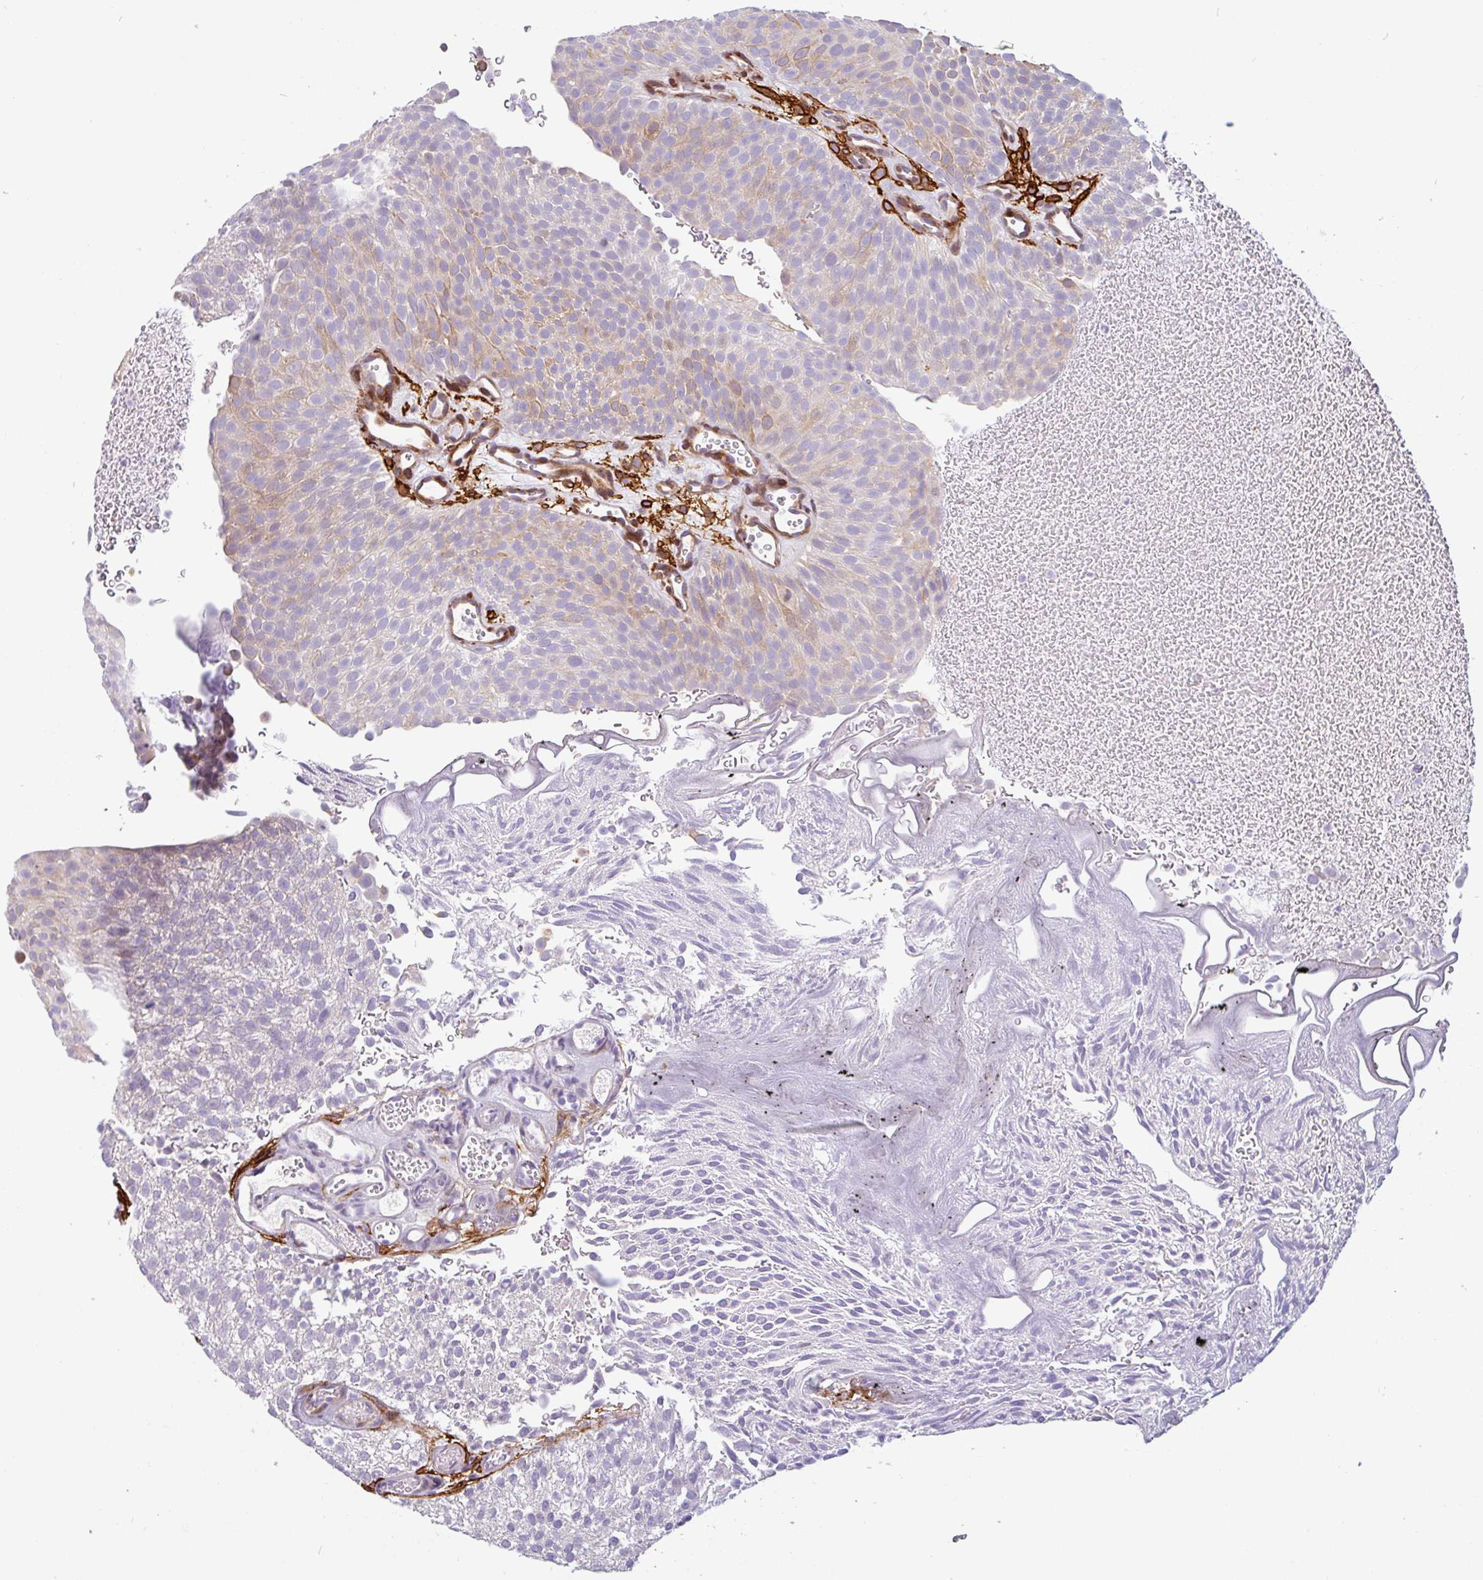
{"staining": {"intensity": "weak", "quantity": "<25%", "location": "cytoplasmic/membranous"}, "tissue": "urothelial cancer", "cell_type": "Tumor cells", "image_type": "cancer", "snomed": [{"axis": "morphology", "description": "Urothelial carcinoma, Low grade"}, {"axis": "topography", "description": "Urinary bladder"}], "caption": "Human urothelial cancer stained for a protein using IHC shows no positivity in tumor cells.", "gene": "TMEM119", "patient": {"sex": "male", "age": 78}}